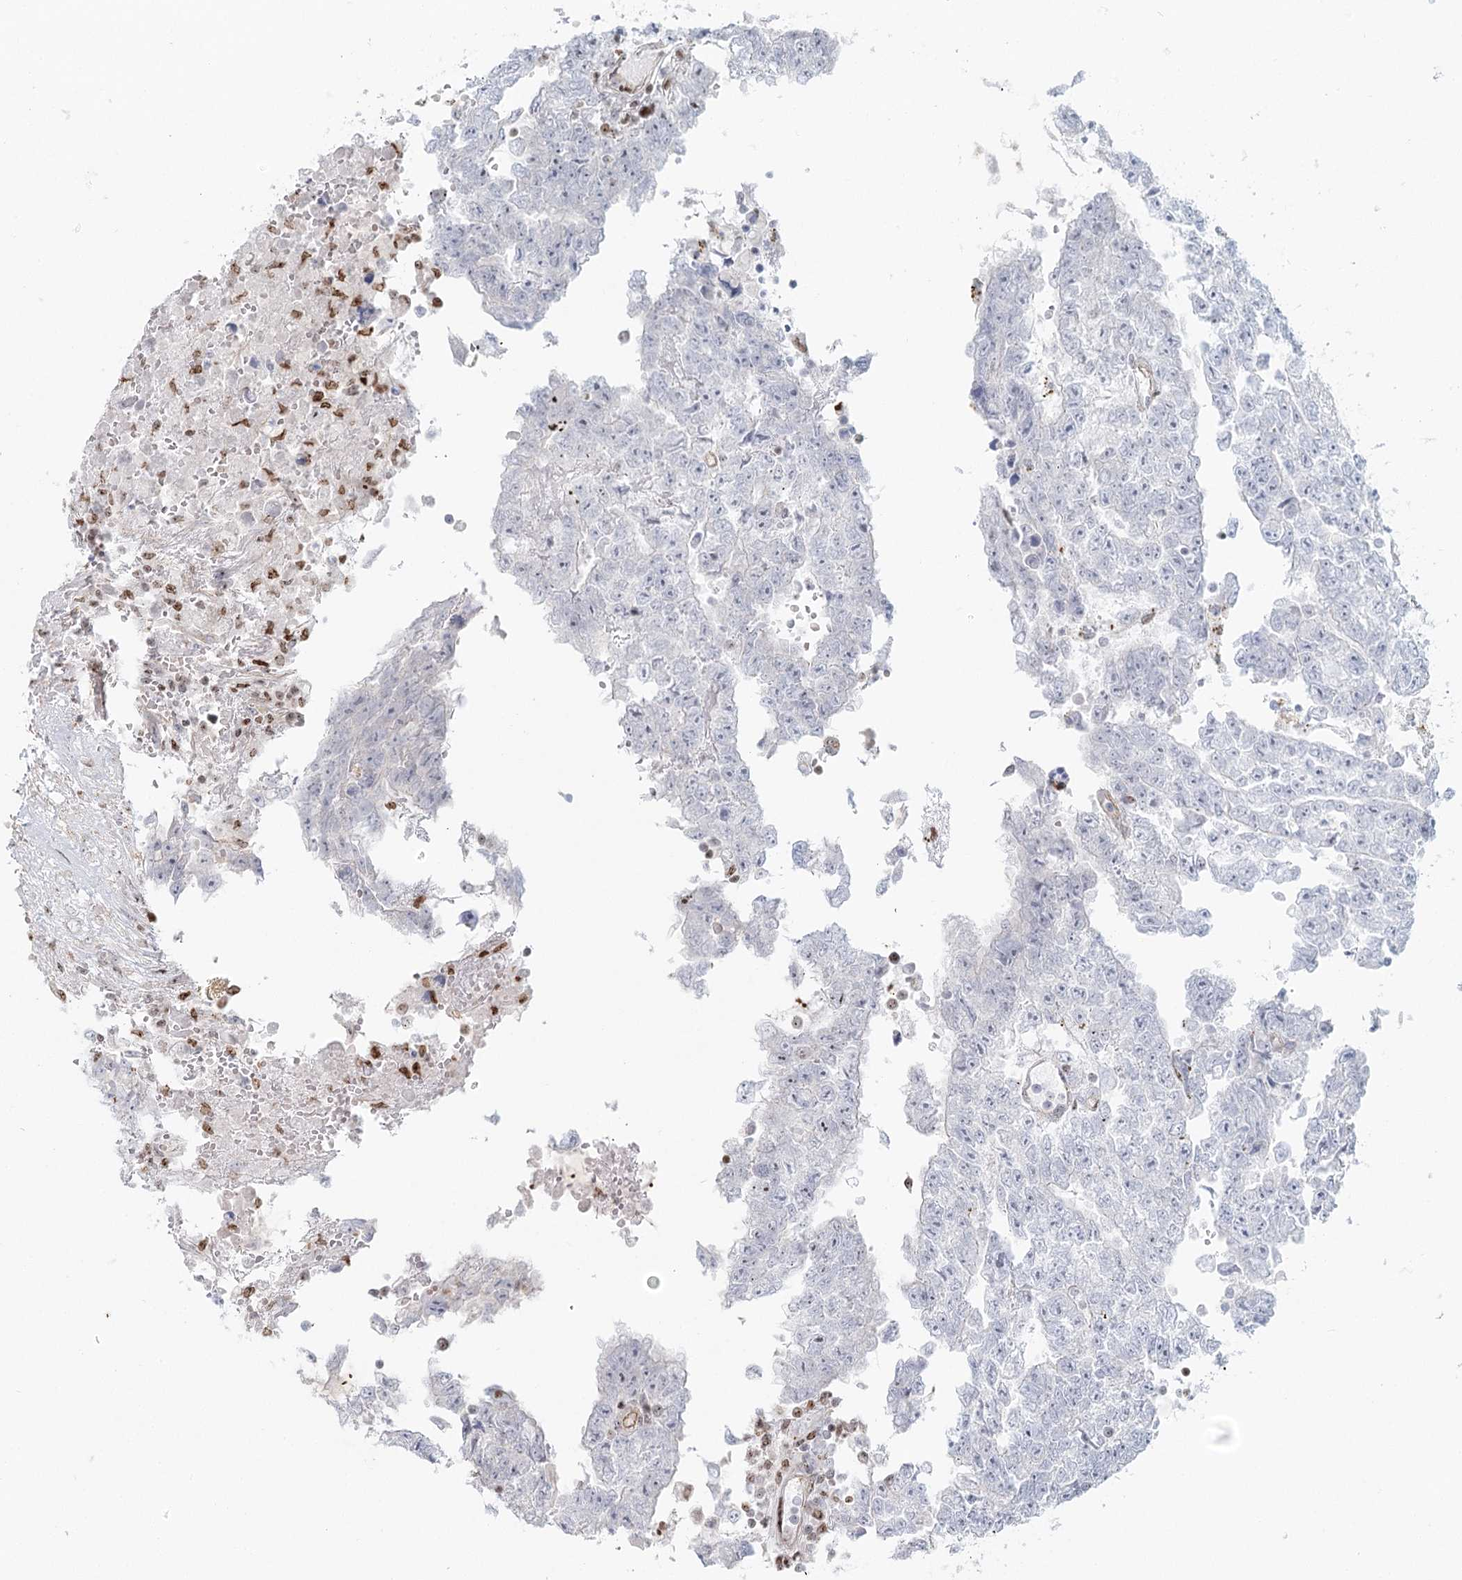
{"staining": {"intensity": "negative", "quantity": "none", "location": "none"}, "tissue": "testis cancer", "cell_type": "Tumor cells", "image_type": "cancer", "snomed": [{"axis": "morphology", "description": "Carcinoma, Embryonal, NOS"}, {"axis": "topography", "description": "Testis"}], "caption": "IHC histopathology image of testis embryonal carcinoma stained for a protein (brown), which displays no positivity in tumor cells.", "gene": "ZFYVE28", "patient": {"sex": "male", "age": 25}}